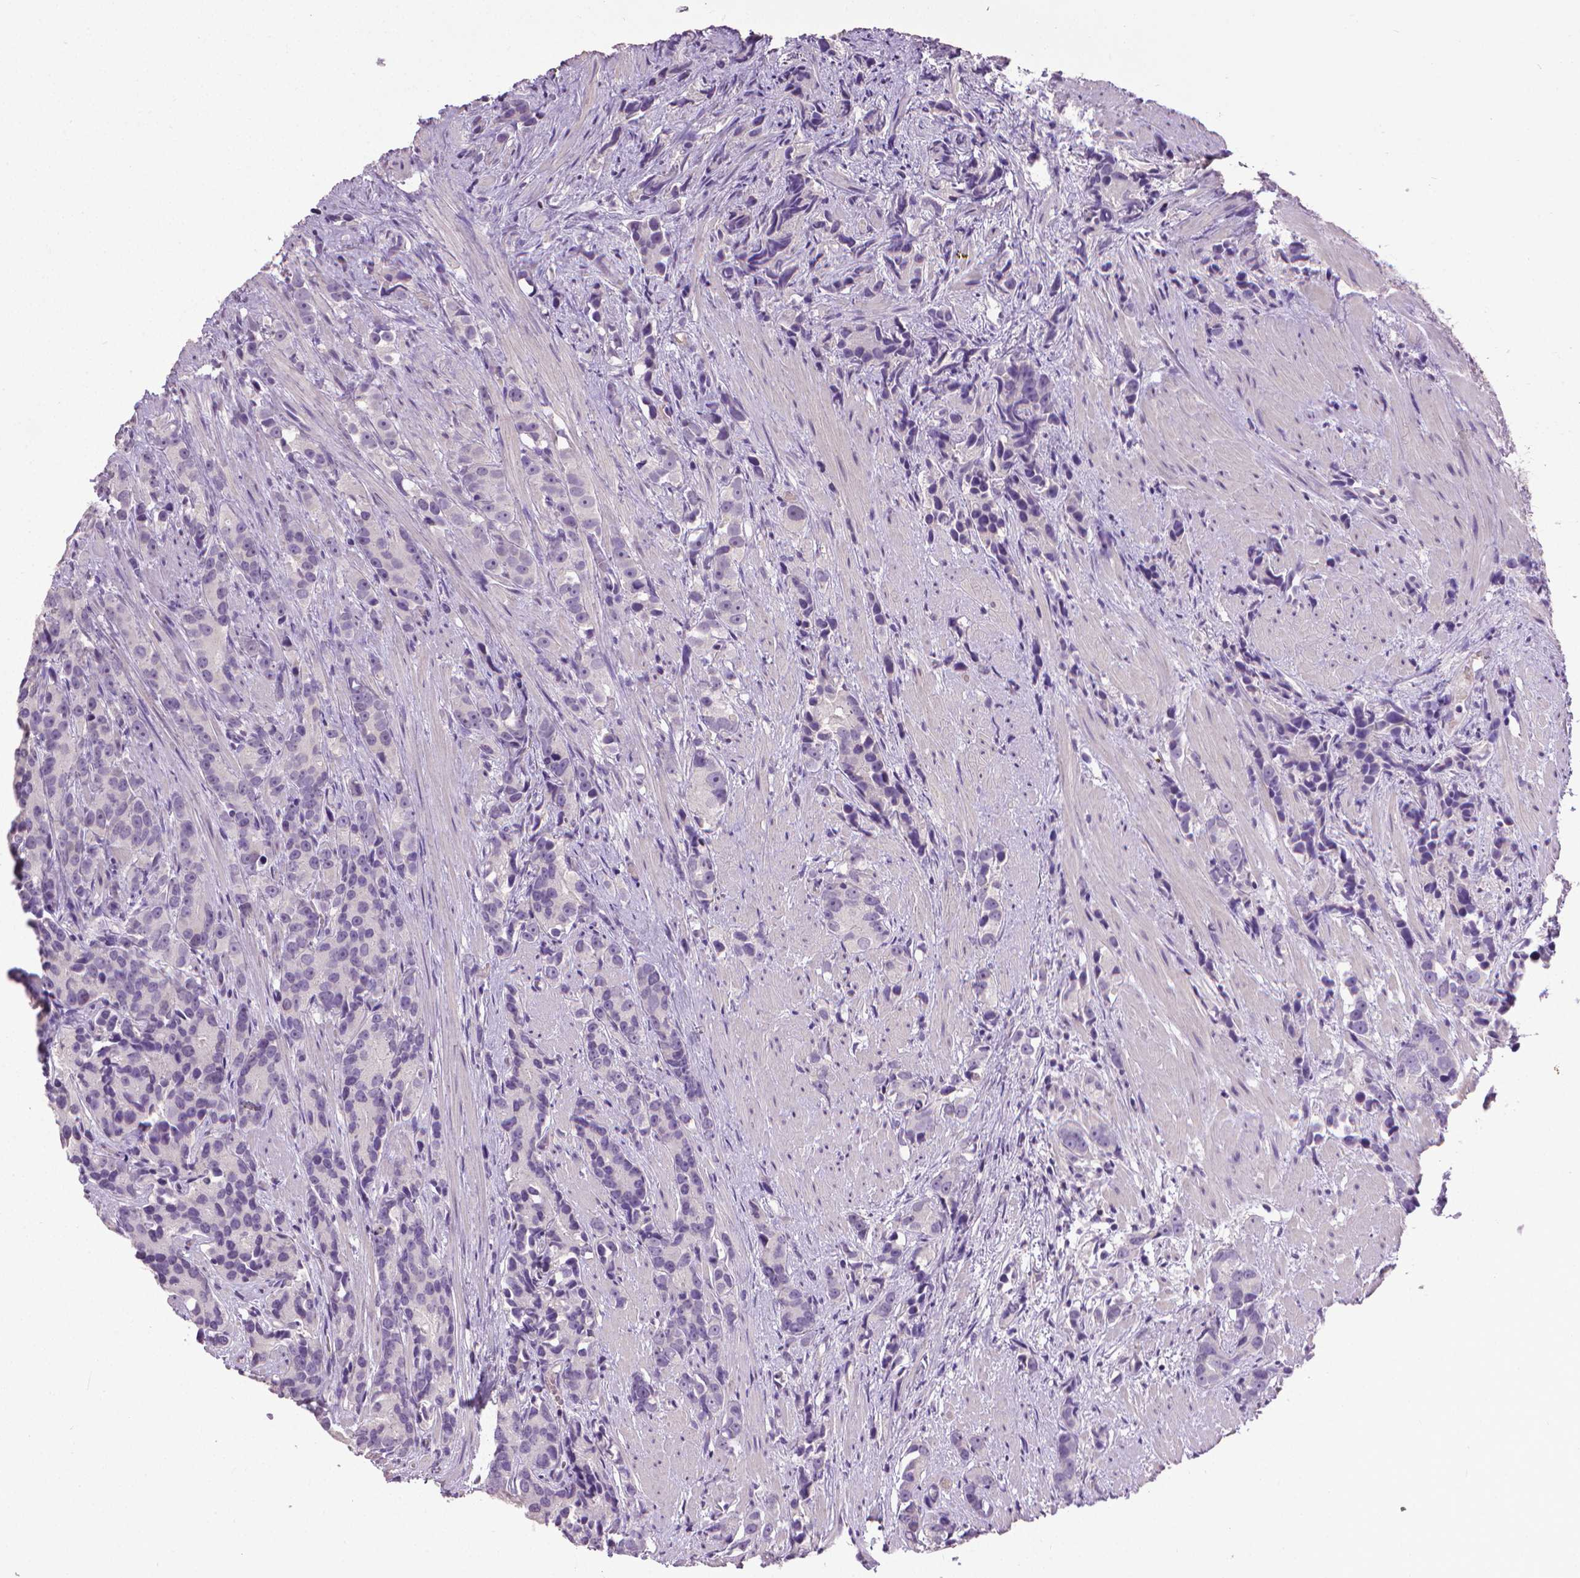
{"staining": {"intensity": "negative", "quantity": "none", "location": "none"}, "tissue": "prostate cancer", "cell_type": "Tumor cells", "image_type": "cancer", "snomed": [{"axis": "morphology", "description": "Adenocarcinoma, High grade"}, {"axis": "topography", "description": "Prostate"}], "caption": "Immunohistochemistry (IHC) photomicrograph of neoplastic tissue: prostate cancer (high-grade adenocarcinoma) stained with DAB (3,3'-diaminobenzidine) demonstrates no significant protein positivity in tumor cells.", "gene": "CDKN2D", "patient": {"sex": "male", "age": 90}}